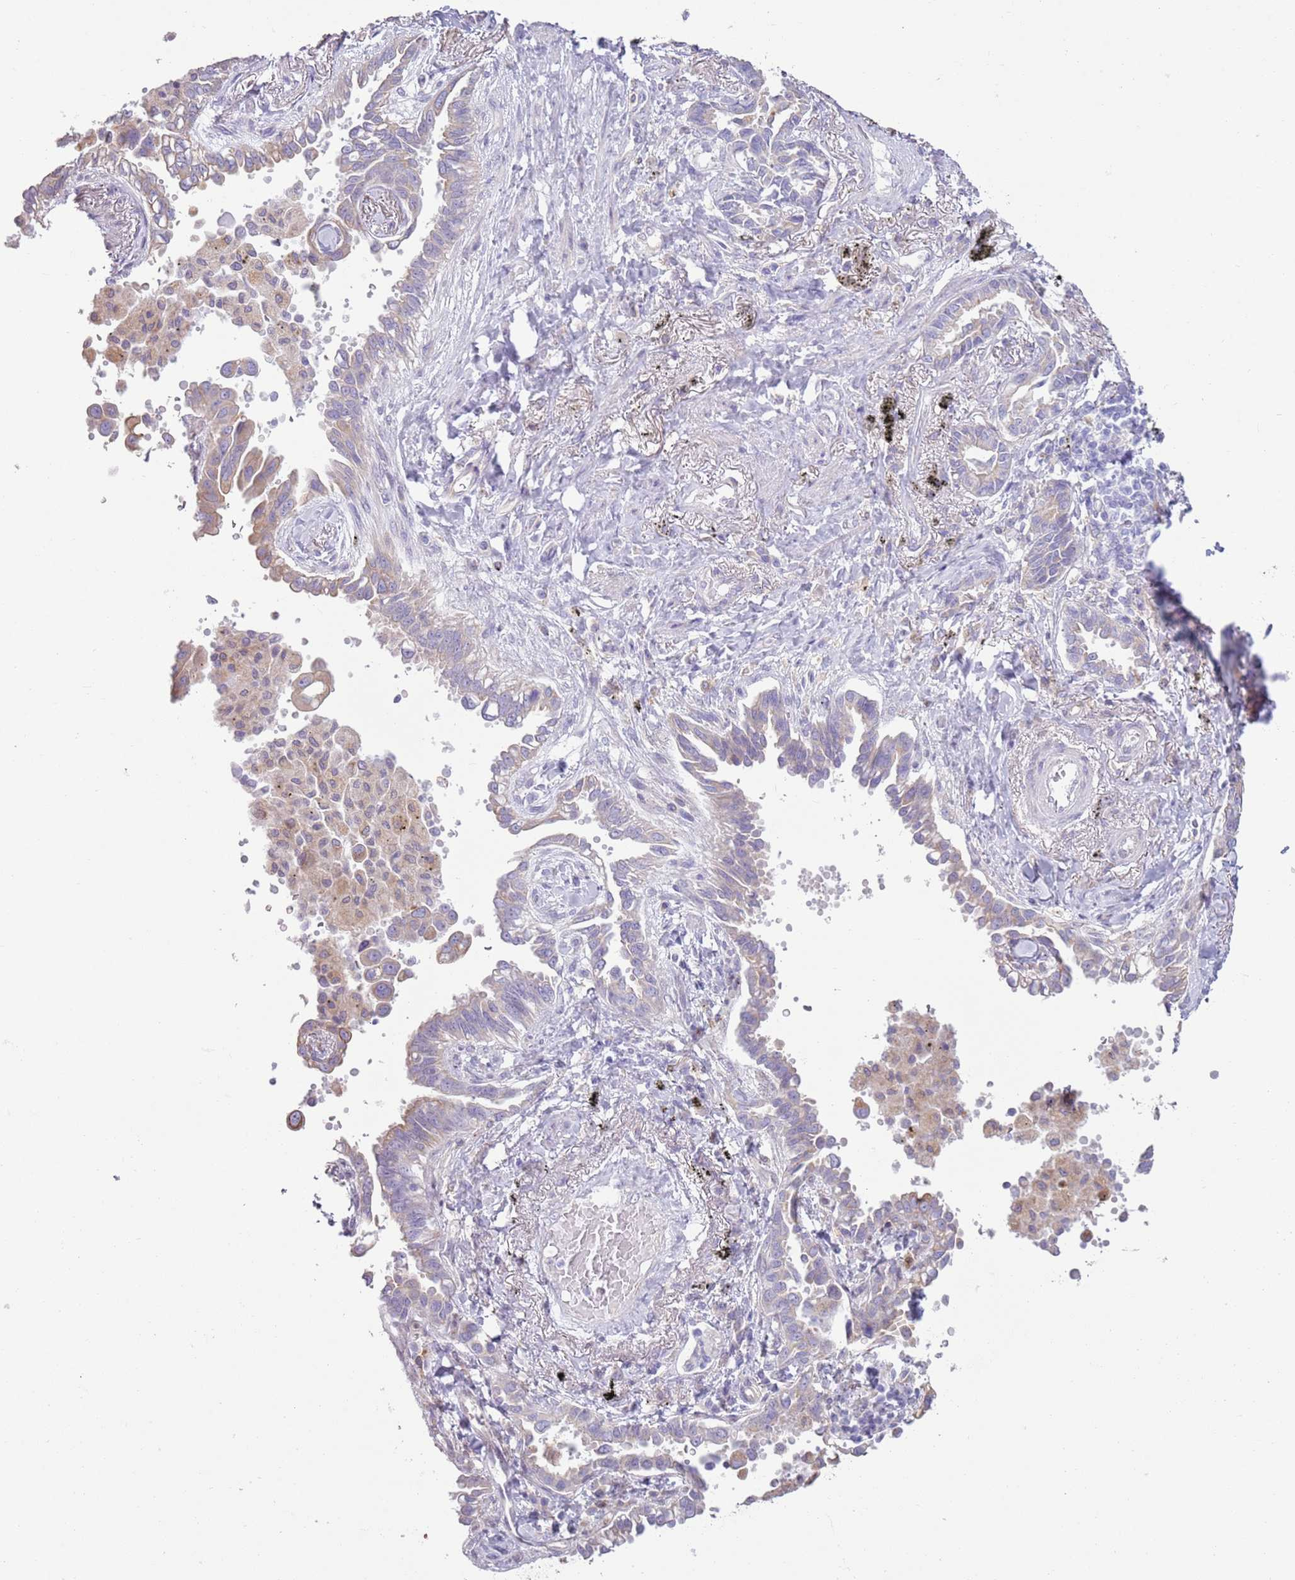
{"staining": {"intensity": "negative", "quantity": "none", "location": "none"}, "tissue": "lung cancer", "cell_type": "Tumor cells", "image_type": "cancer", "snomed": [{"axis": "morphology", "description": "Adenocarcinoma, NOS"}, {"axis": "topography", "description": "Lung"}], "caption": "This is a micrograph of immunohistochemistry (IHC) staining of lung cancer, which shows no positivity in tumor cells.", "gene": "OAF", "patient": {"sex": "male", "age": 67}}